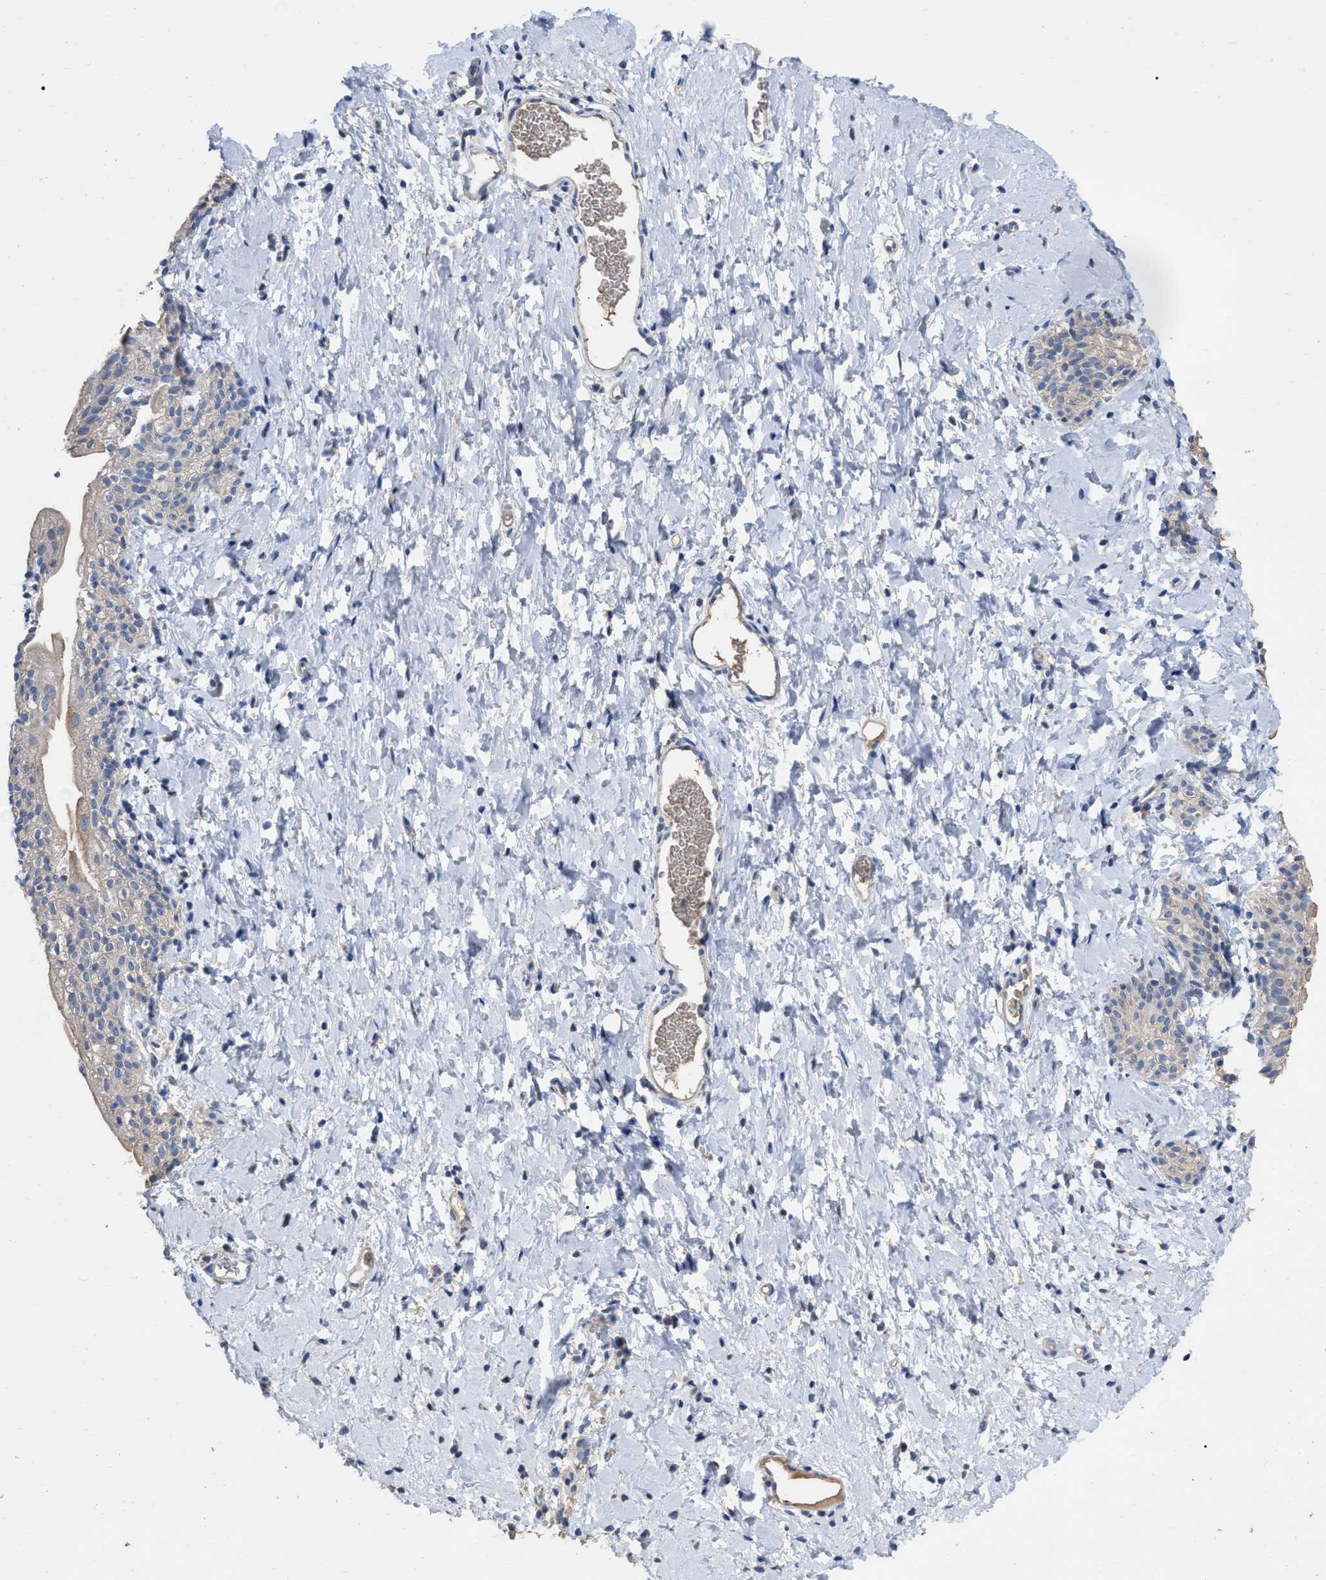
{"staining": {"intensity": "negative", "quantity": "none", "location": "none"}, "tissue": "smooth muscle", "cell_type": "Smooth muscle cells", "image_type": "normal", "snomed": [{"axis": "morphology", "description": "Normal tissue, NOS"}, {"axis": "topography", "description": "Smooth muscle"}], "caption": "DAB (3,3'-diaminobenzidine) immunohistochemical staining of benign human smooth muscle displays no significant staining in smooth muscle cells.", "gene": "GPR179", "patient": {"sex": "male", "age": 16}}